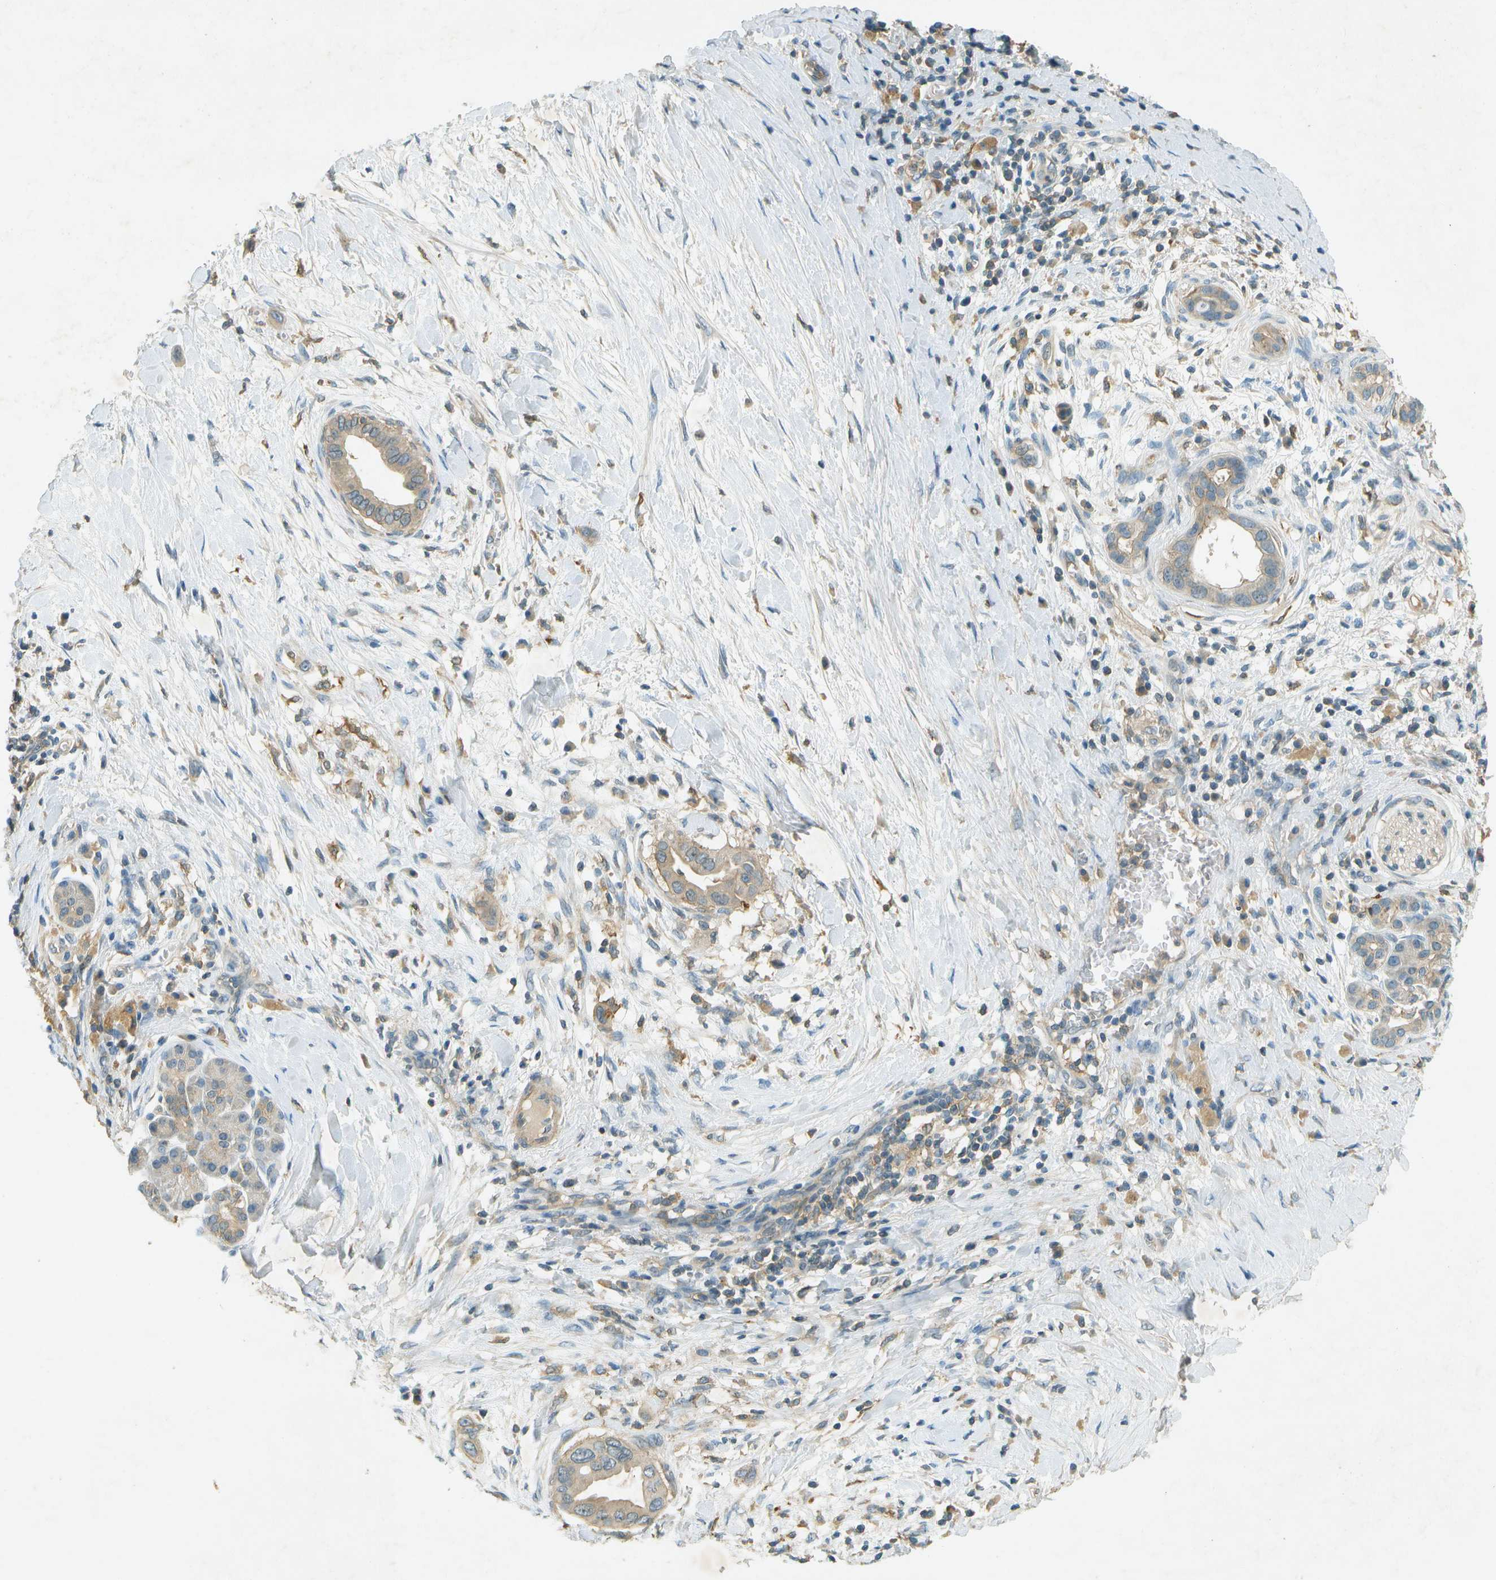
{"staining": {"intensity": "moderate", "quantity": "25%-75%", "location": "cytoplasmic/membranous"}, "tissue": "pancreatic cancer", "cell_type": "Tumor cells", "image_type": "cancer", "snomed": [{"axis": "morphology", "description": "Adenocarcinoma, NOS"}, {"axis": "topography", "description": "Pancreas"}], "caption": "Protein analysis of pancreatic cancer (adenocarcinoma) tissue demonstrates moderate cytoplasmic/membranous staining in approximately 25%-75% of tumor cells. The staining was performed using DAB (3,3'-diaminobenzidine) to visualize the protein expression in brown, while the nuclei were stained in blue with hematoxylin (Magnification: 20x).", "gene": "NUDT4", "patient": {"sex": "male", "age": 55}}